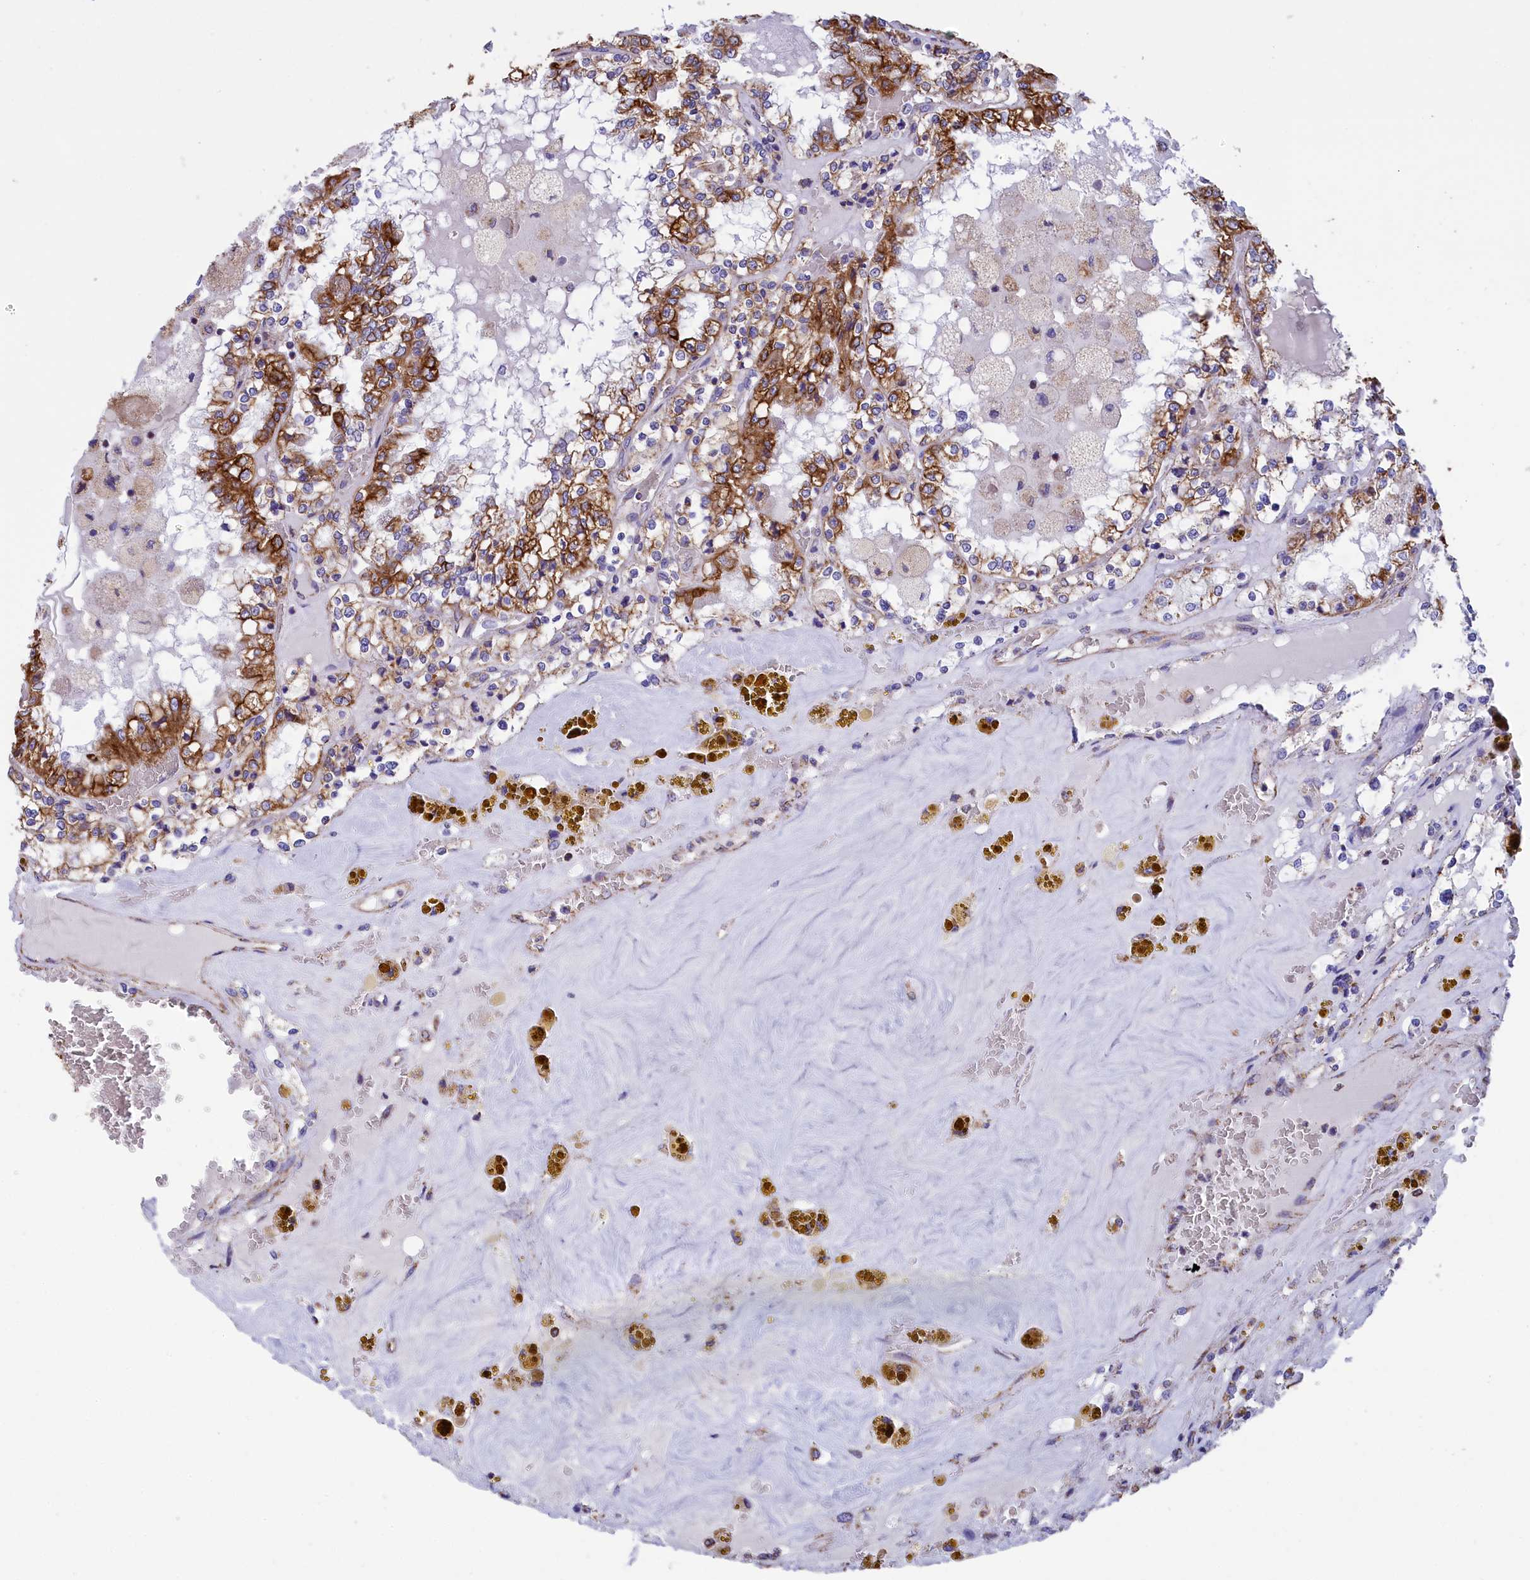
{"staining": {"intensity": "moderate", "quantity": "25%-75%", "location": "cytoplasmic/membranous"}, "tissue": "renal cancer", "cell_type": "Tumor cells", "image_type": "cancer", "snomed": [{"axis": "morphology", "description": "Adenocarcinoma, NOS"}, {"axis": "topography", "description": "Kidney"}], "caption": "Approximately 25%-75% of tumor cells in renal cancer display moderate cytoplasmic/membranous protein expression as visualized by brown immunohistochemical staining.", "gene": "GATB", "patient": {"sex": "female", "age": 56}}